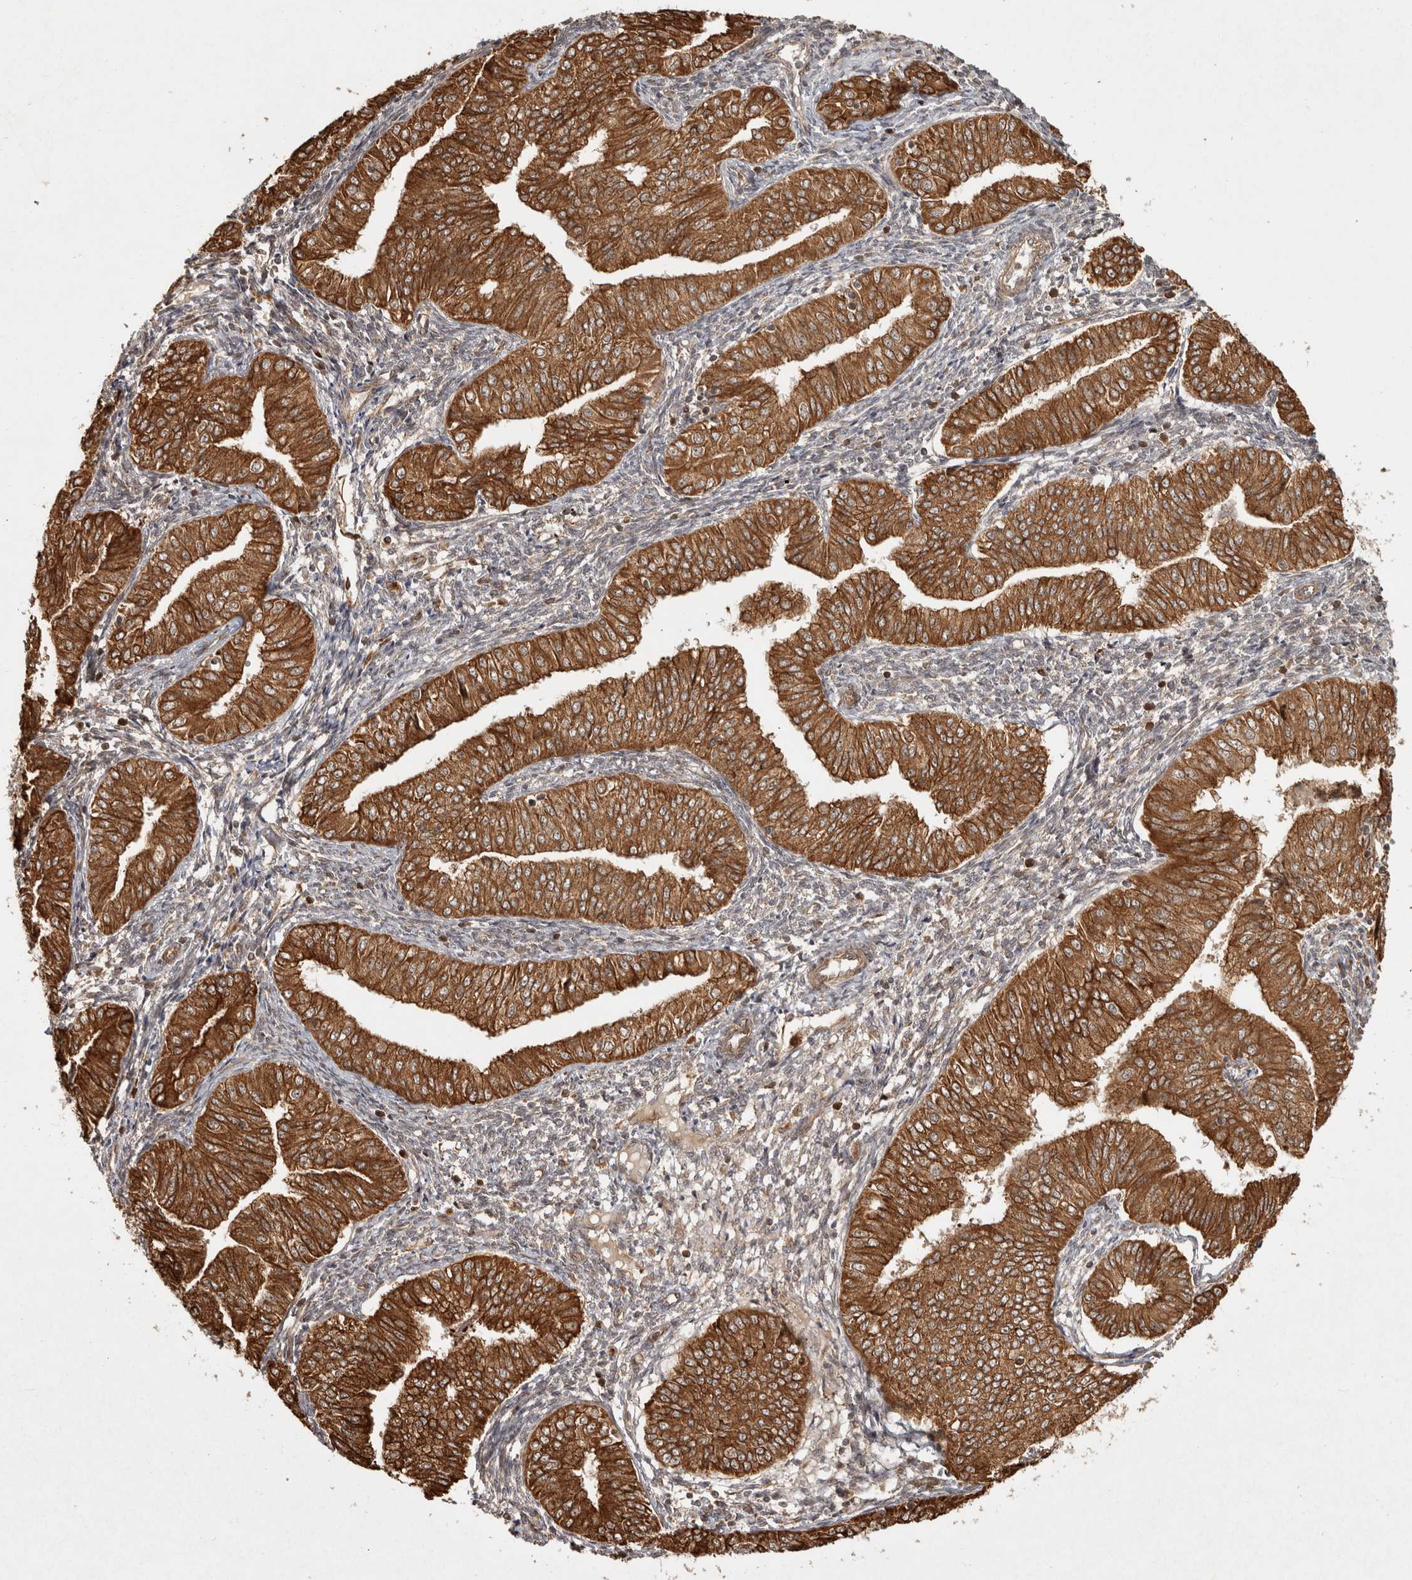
{"staining": {"intensity": "strong", "quantity": ">75%", "location": "cytoplasmic/membranous"}, "tissue": "endometrial cancer", "cell_type": "Tumor cells", "image_type": "cancer", "snomed": [{"axis": "morphology", "description": "Normal tissue, NOS"}, {"axis": "morphology", "description": "Adenocarcinoma, NOS"}, {"axis": "topography", "description": "Endometrium"}], "caption": "Protein analysis of adenocarcinoma (endometrial) tissue demonstrates strong cytoplasmic/membranous staining in about >75% of tumor cells.", "gene": "CAMSAP2", "patient": {"sex": "female", "age": 53}}